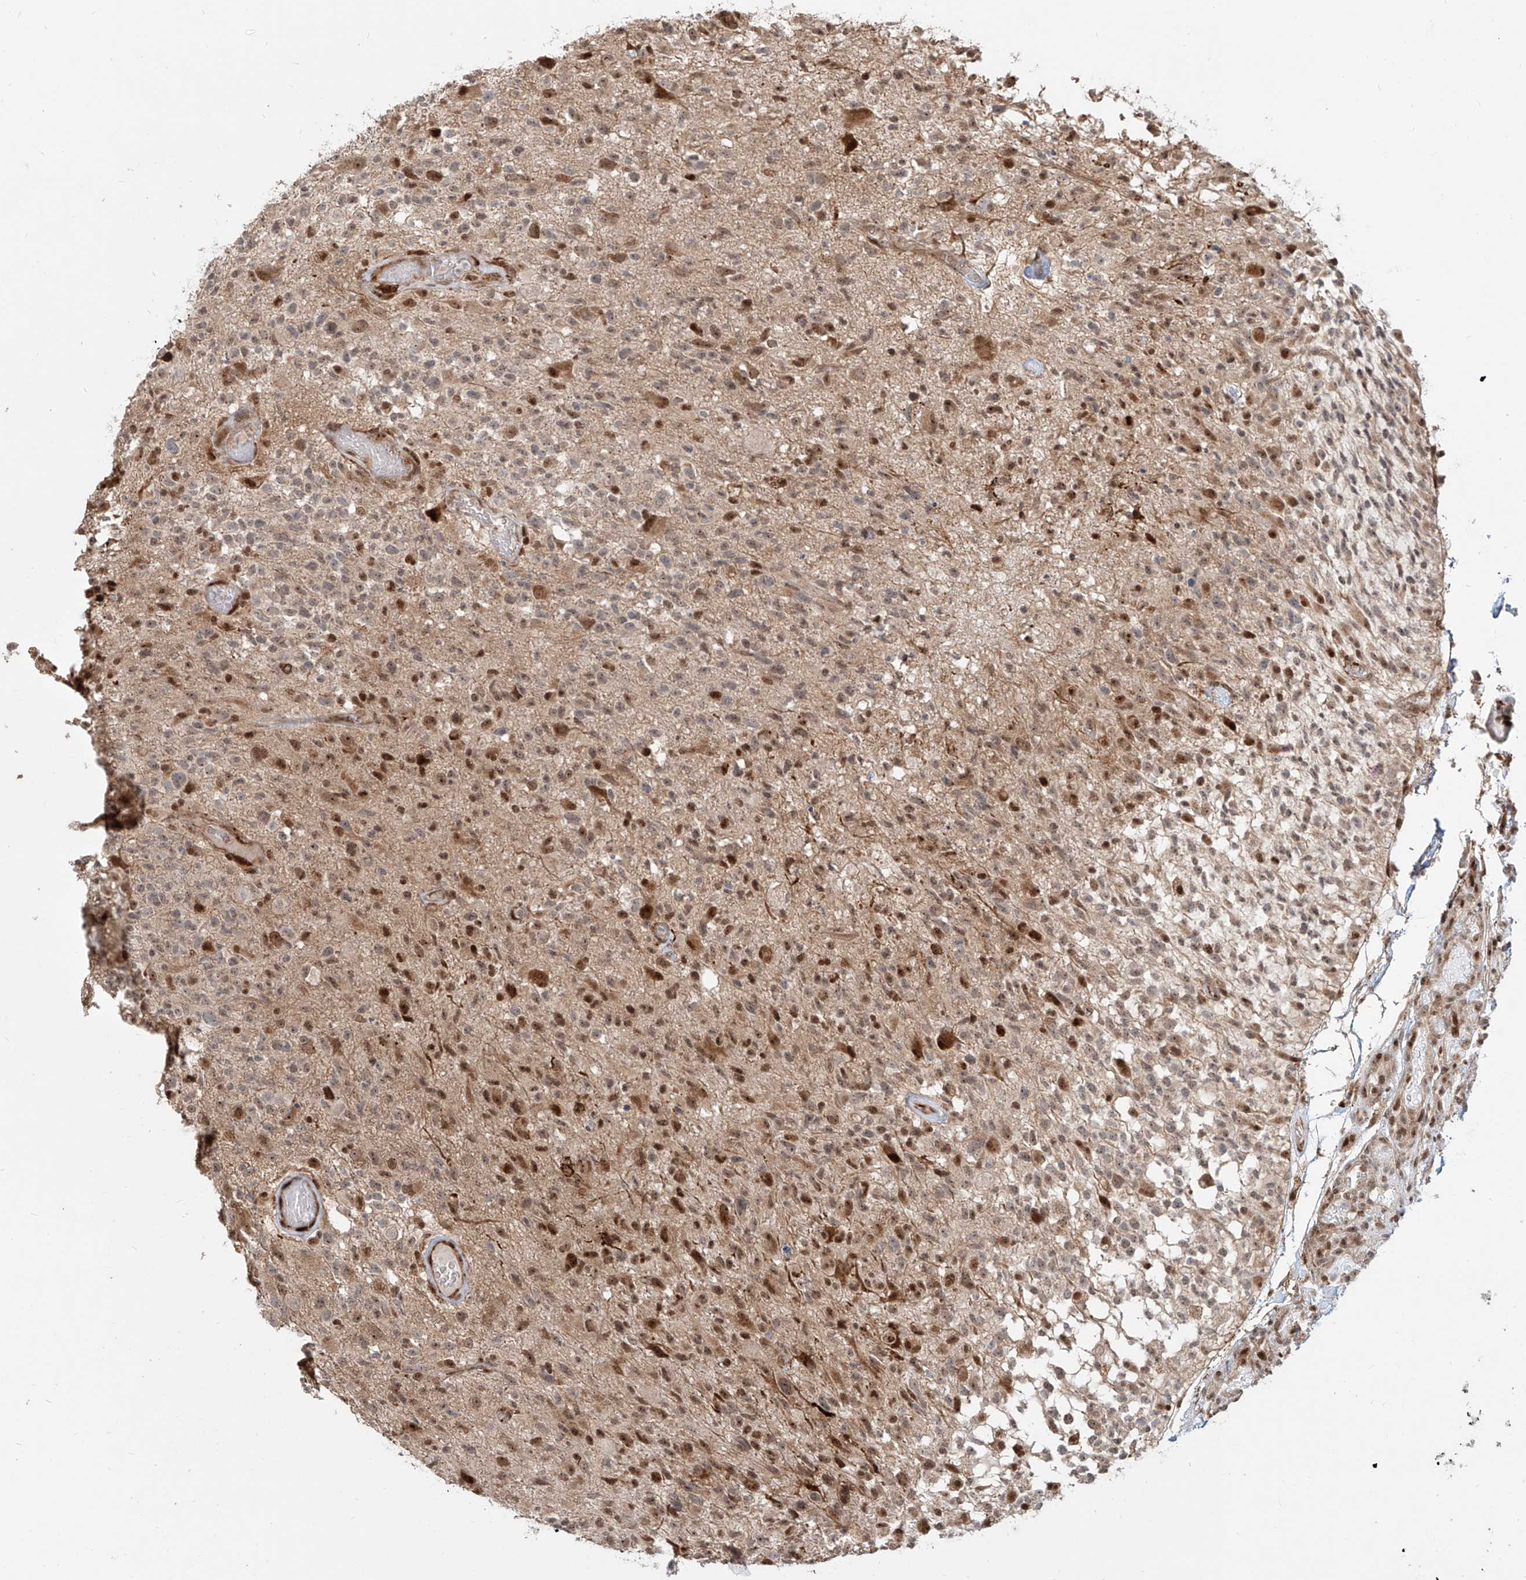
{"staining": {"intensity": "moderate", "quantity": ">75%", "location": "nuclear"}, "tissue": "glioma", "cell_type": "Tumor cells", "image_type": "cancer", "snomed": [{"axis": "morphology", "description": "Glioma, malignant, High grade"}, {"axis": "morphology", "description": "Glioblastoma, NOS"}, {"axis": "topography", "description": "Brain"}], "caption": "Glioma stained for a protein reveals moderate nuclear positivity in tumor cells.", "gene": "ZNF710", "patient": {"sex": "male", "age": 60}}